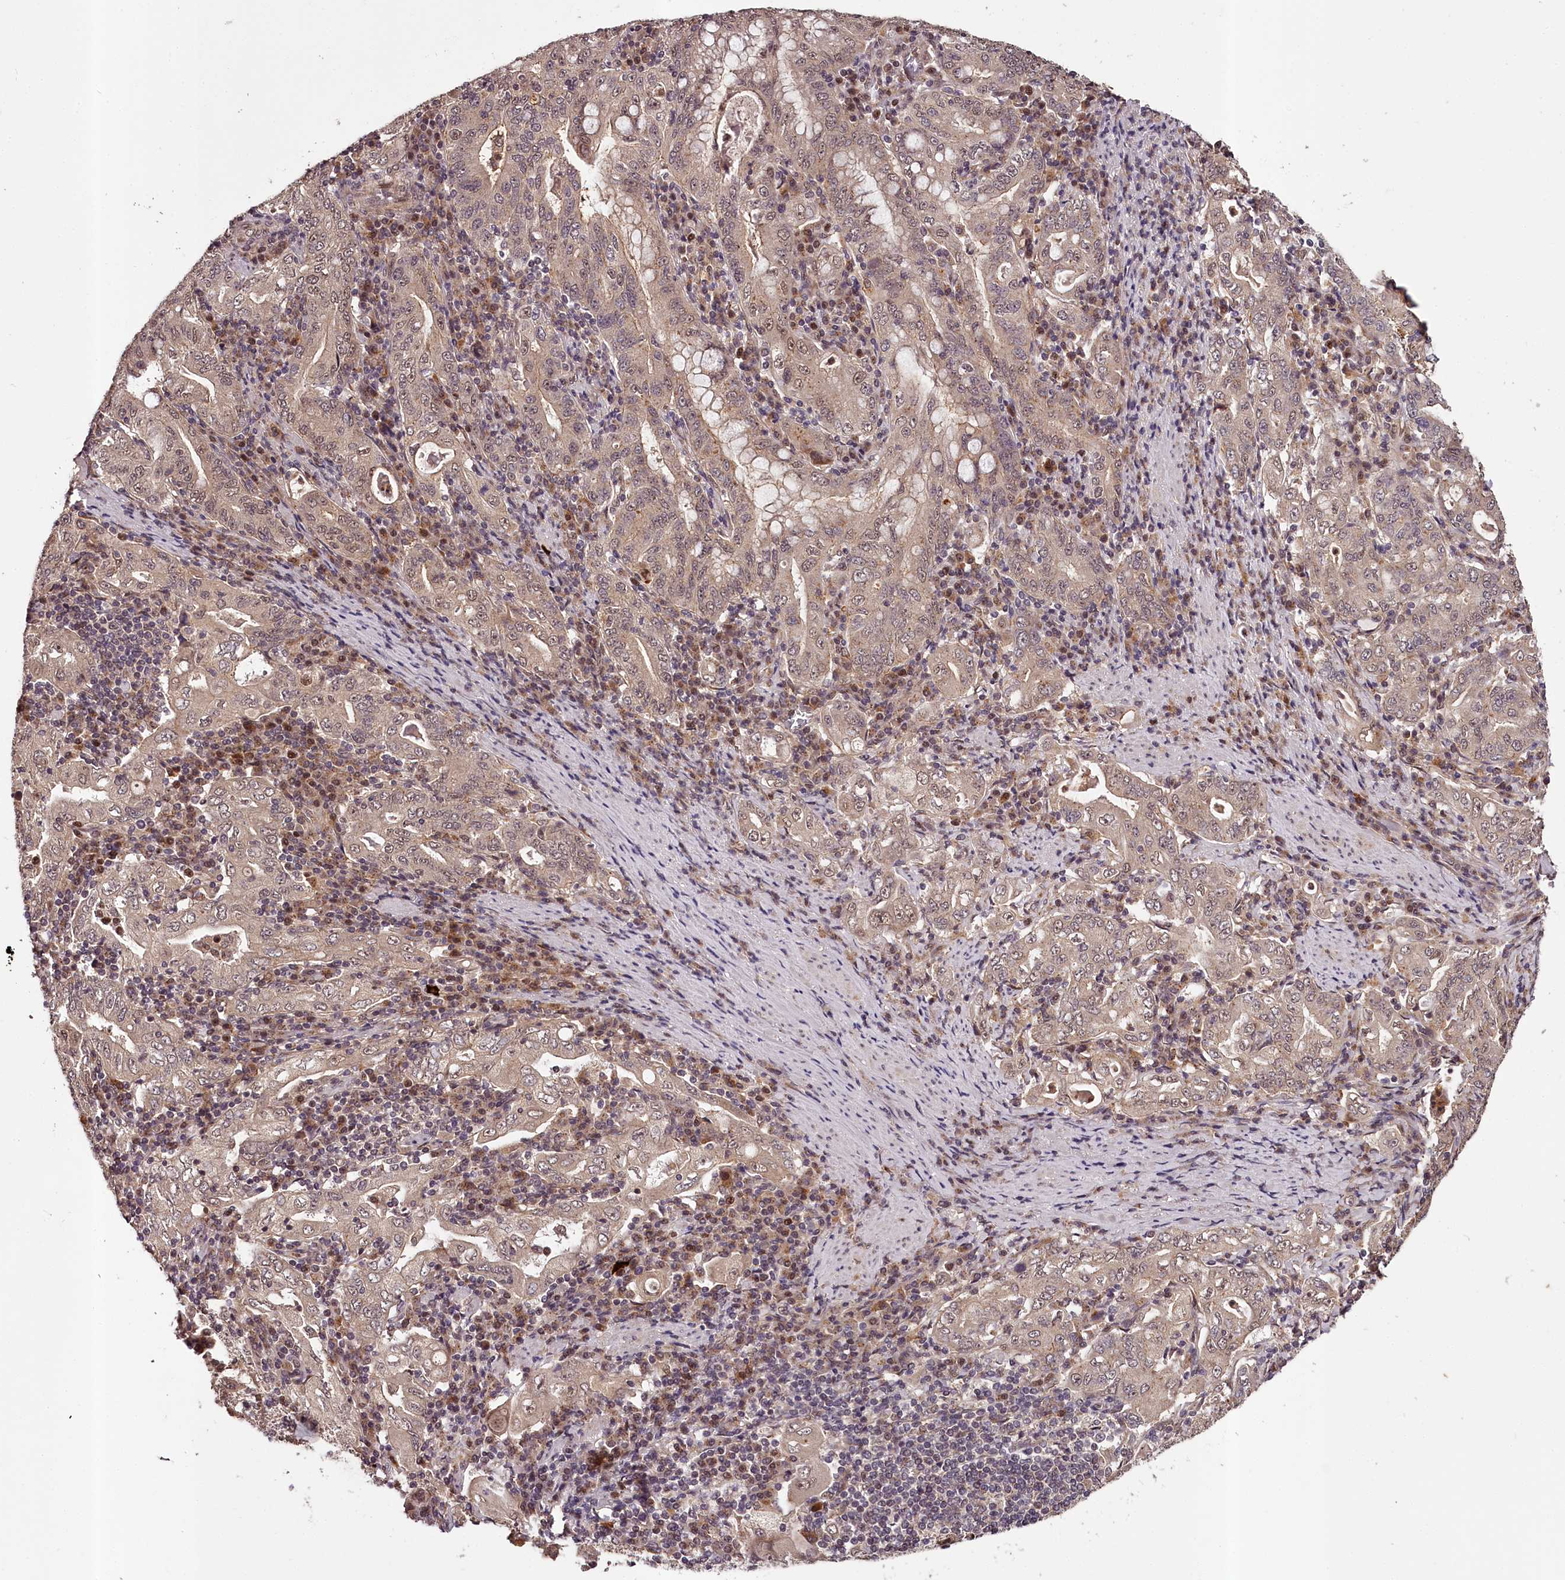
{"staining": {"intensity": "weak", "quantity": ">75%", "location": "cytoplasmic/membranous,nuclear"}, "tissue": "stomach cancer", "cell_type": "Tumor cells", "image_type": "cancer", "snomed": [{"axis": "morphology", "description": "Normal tissue, NOS"}, {"axis": "morphology", "description": "Adenocarcinoma, NOS"}, {"axis": "topography", "description": "Esophagus"}, {"axis": "topography", "description": "Stomach, upper"}, {"axis": "topography", "description": "Peripheral nerve tissue"}], "caption": "This micrograph exhibits stomach cancer stained with immunohistochemistry to label a protein in brown. The cytoplasmic/membranous and nuclear of tumor cells show weak positivity for the protein. Nuclei are counter-stained blue.", "gene": "MAML3", "patient": {"sex": "male", "age": 62}}